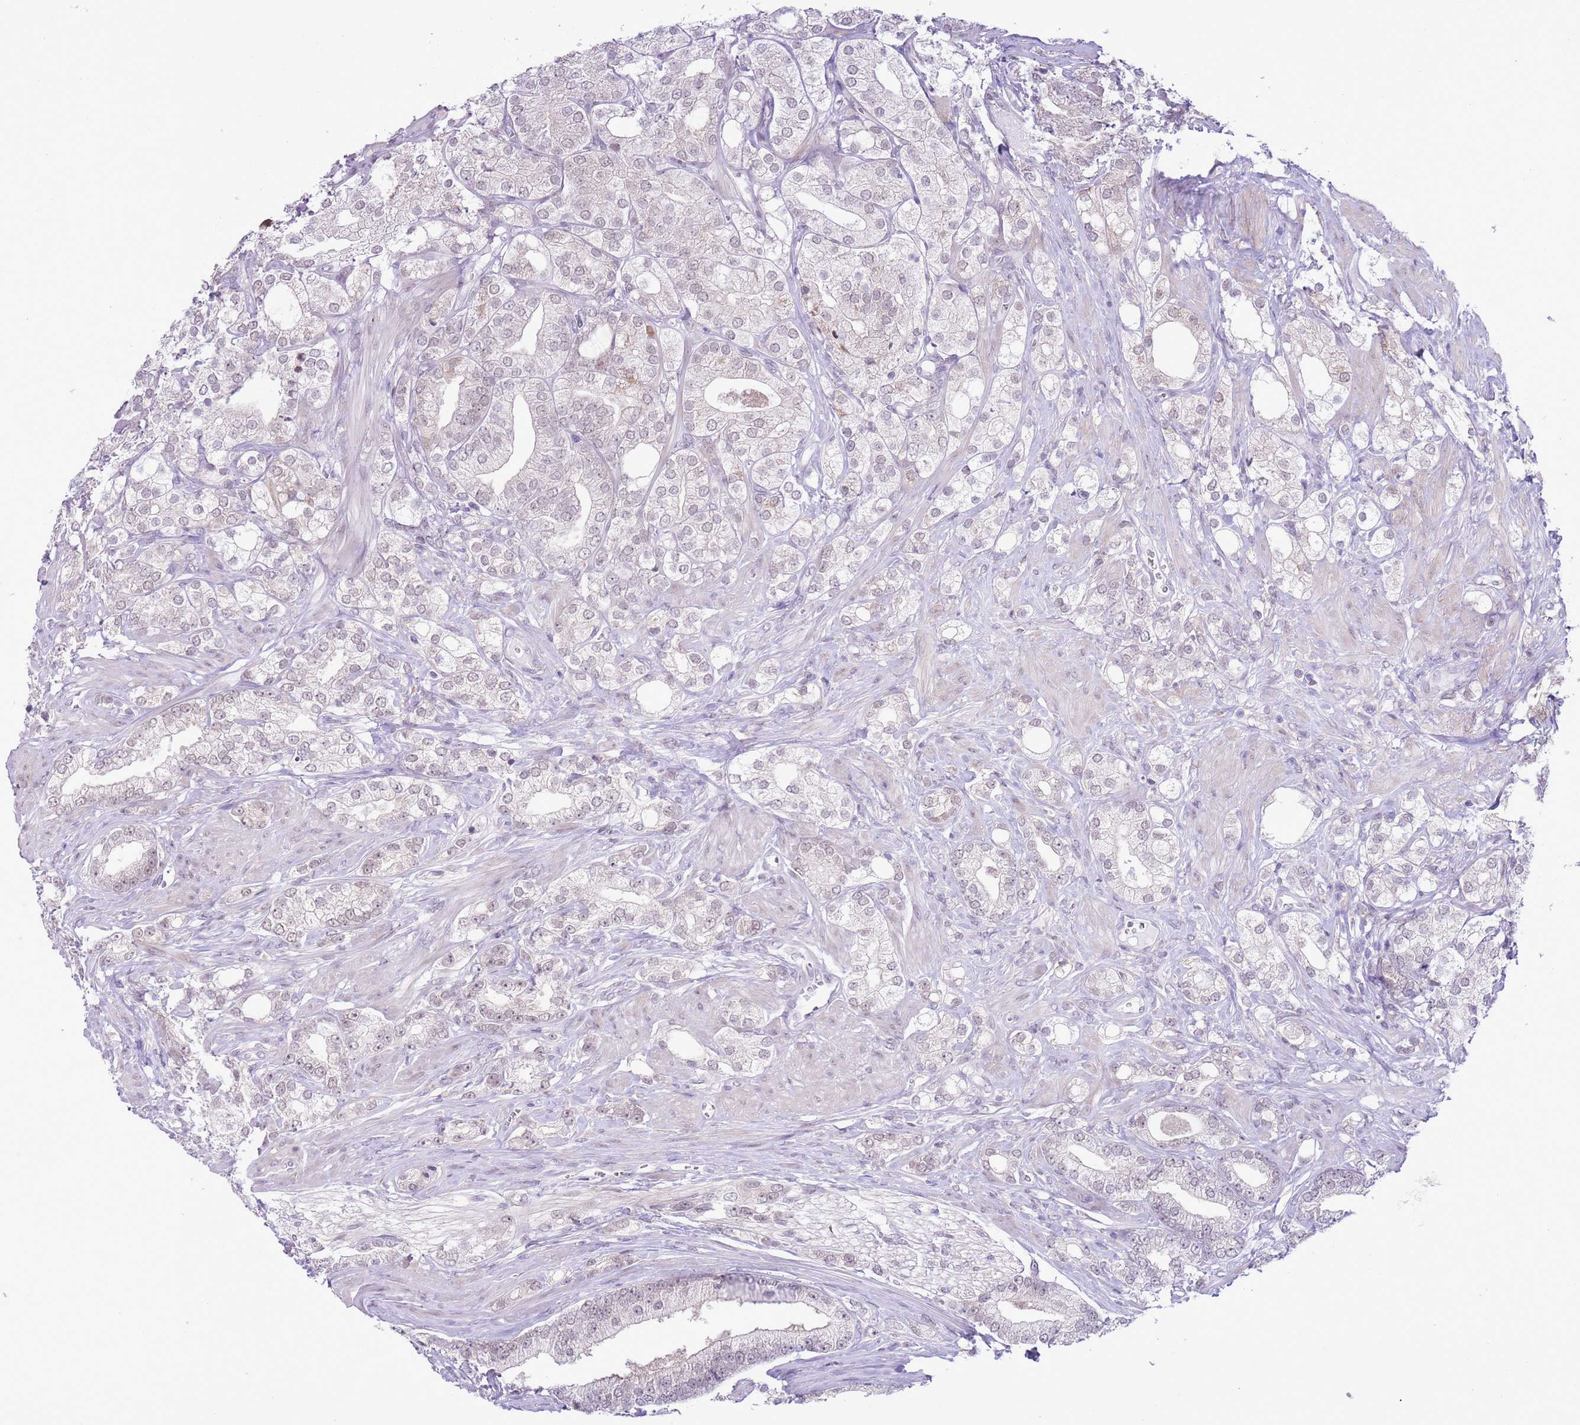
{"staining": {"intensity": "weak", "quantity": "25%-75%", "location": "nuclear"}, "tissue": "prostate cancer", "cell_type": "Tumor cells", "image_type": "cancer", "snomed": [{"axis": "morphology", "description": "Adenocarcinoma, High grade"}, {"axis": "topography", "description": "Prostate"}], "caption": "Immunohistochemistry photomicrograph of high-grade adenocarcinoma (prostate) stained for a protein (brown), which exhibits low levels of weak nuclear positivity in about 25%-75% of tumor cells.", "gene": "ZNF576", "patient": {"sex": "male", "age": 50}}